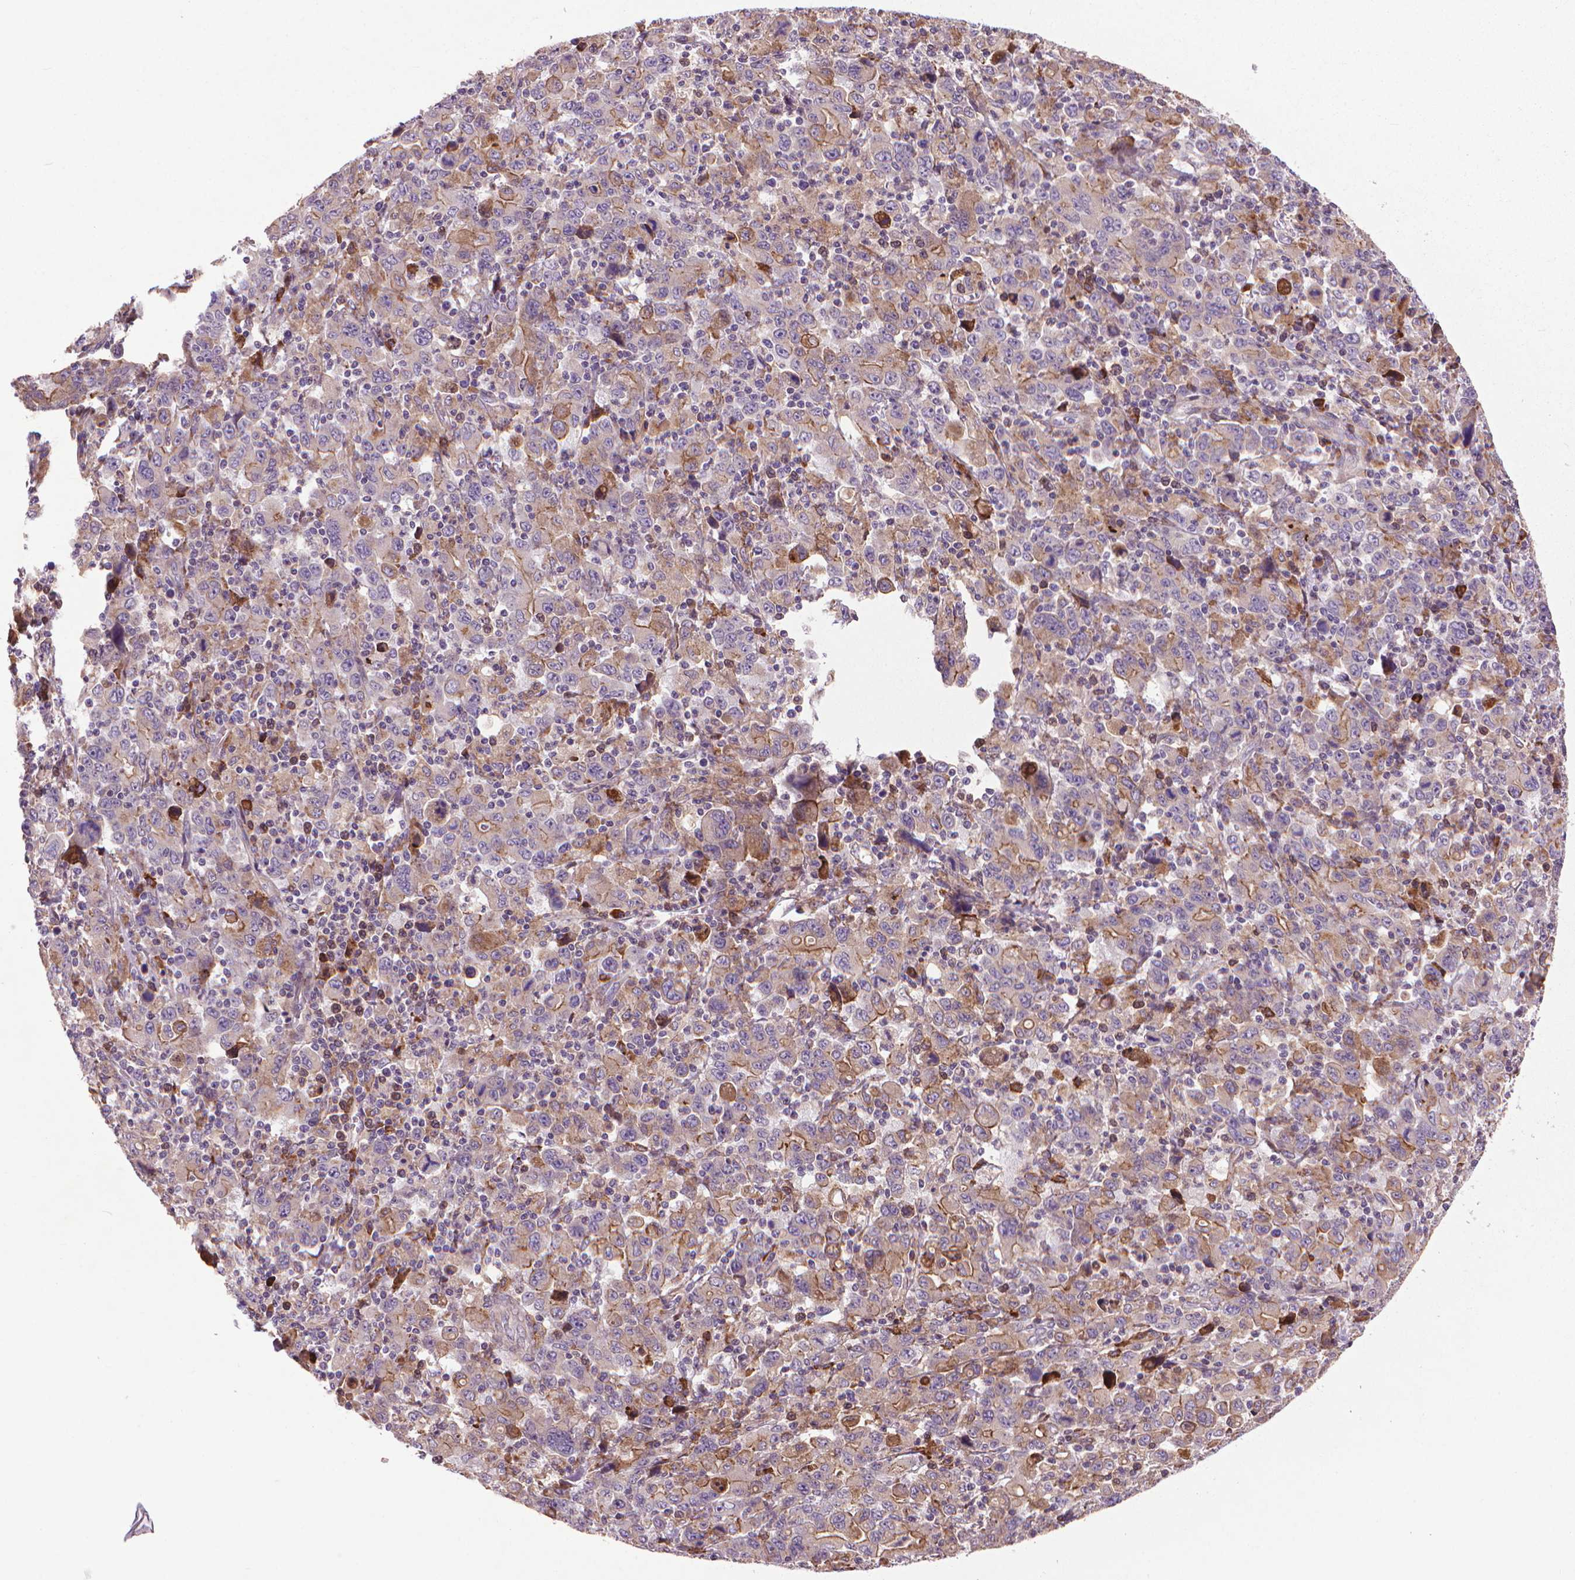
{"staining": {"intensity": "weak", "quantity": "25%-75%", "location": "cytoplasmic/membranous"}, "tissue": "stomach cancer", "cell_type": "Tumor cells", "image_type": "cancer", "snomed": [{"axis": "morphology", "description": "Adenocarcinoma, NOS"}, {"axis": "topography", "description": "Stomach, upper"}], "caption": "Protein expression analysis of human stomach cancer (adenocarcinoma) reveals weak cytoplasmic/membranous positivity in approximately 25%-75% of tumor cells.", "gene": "MYH14", "patient": {"sex": "male", "age": 69}}